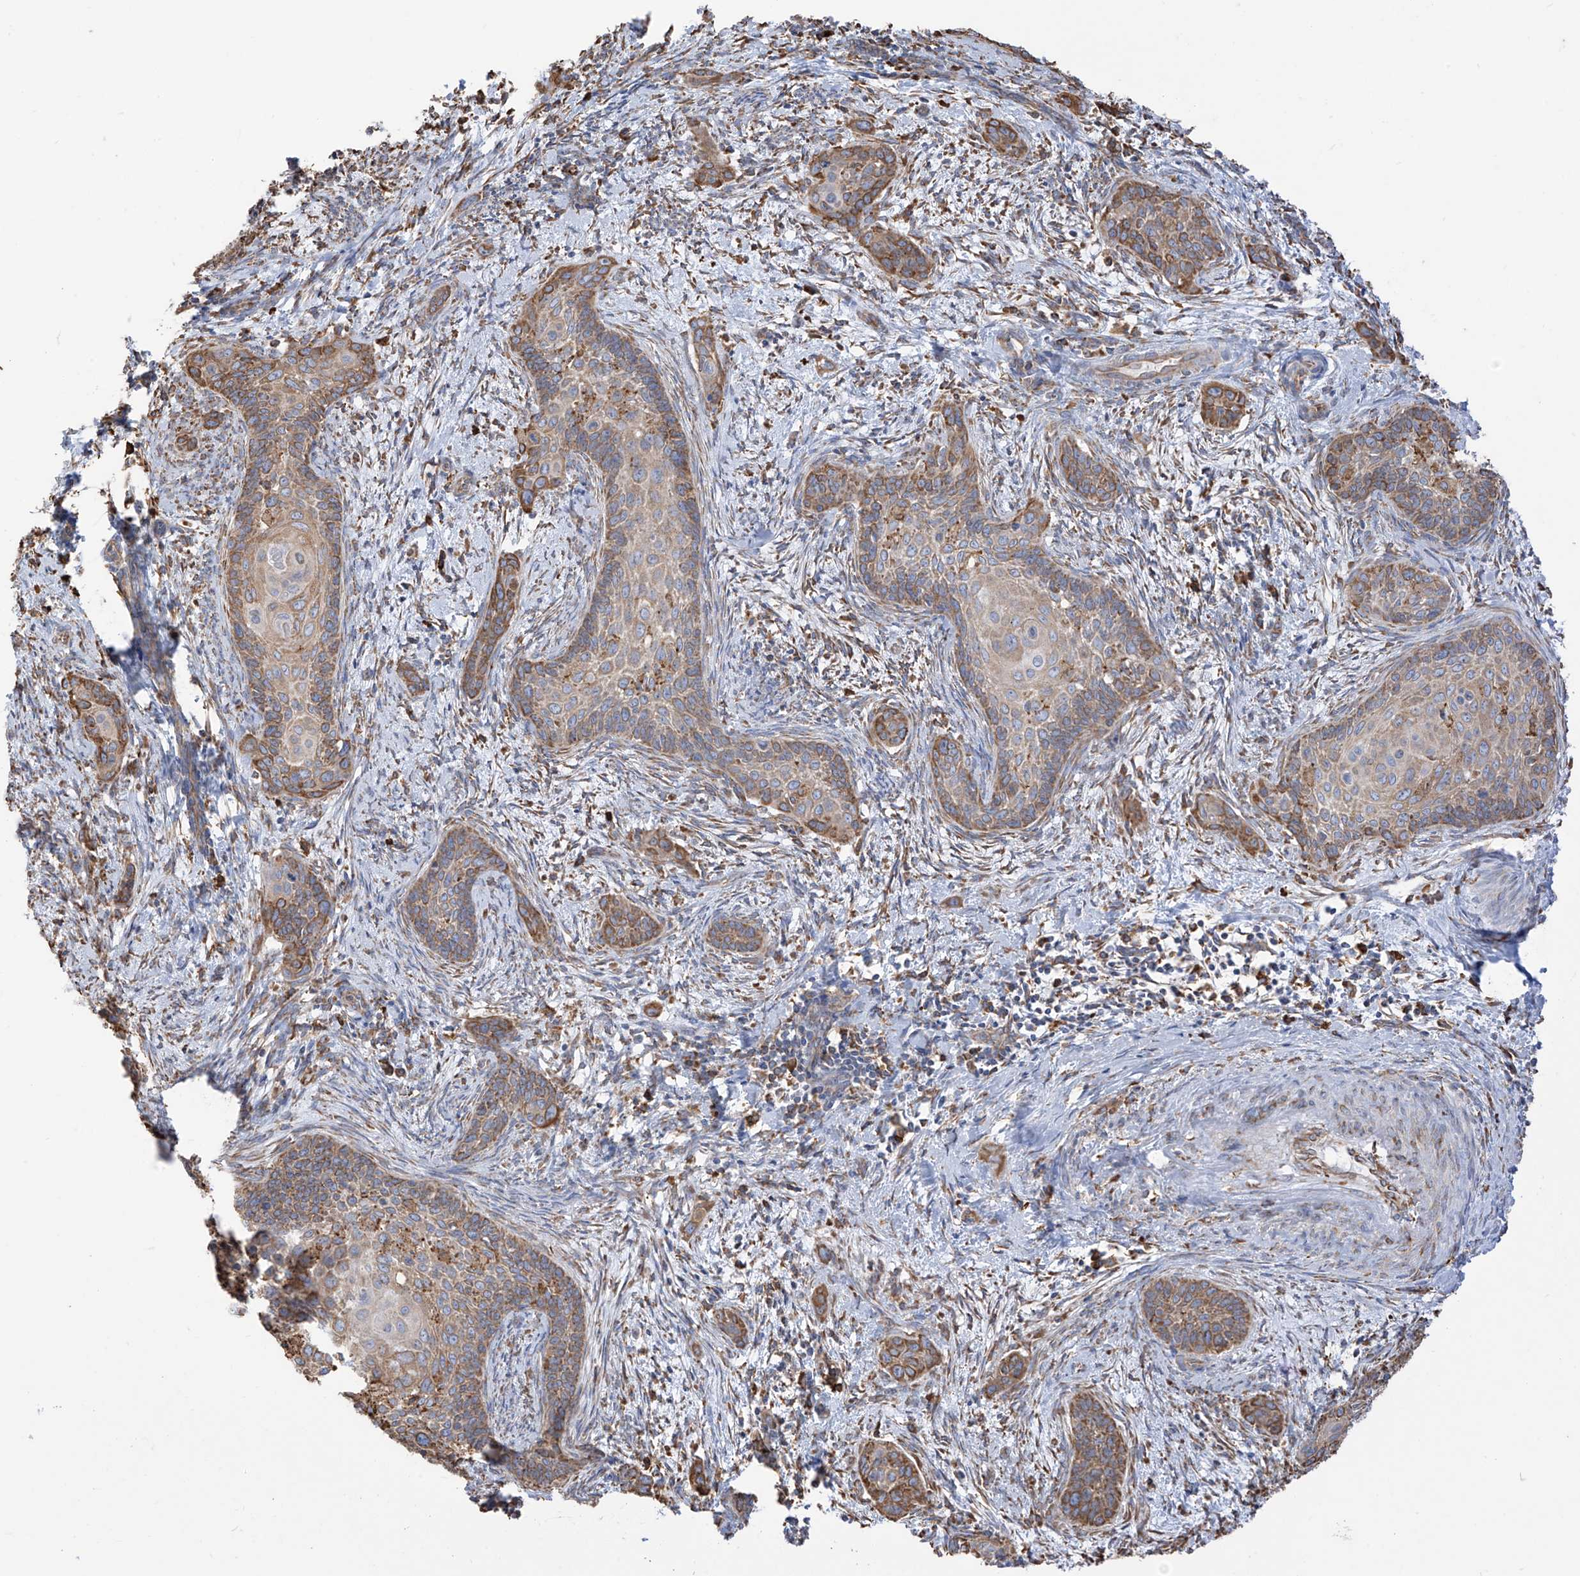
{"staining": {"intensity": "moderate", "quantity": "25%-75%", "location": "cytoplasmic/membranous"}, "tissue": "cervical cancer", "cell_type": "Tumor cells", "image_type": "cancer", "snomed": [{"axis": "morphology", "description": "Squamous cell carcinoma, NOS"}, {"axis": "topography", "description": "Cervix"}], "caption": "The immunohistochemical stain highlights moderate cytoplasmic/membranous staining in tumor cells of cervical squamous cell carcinoma tissue.", "gene": "PDIA6", "patient": {"sex": "female", "age": 33}}